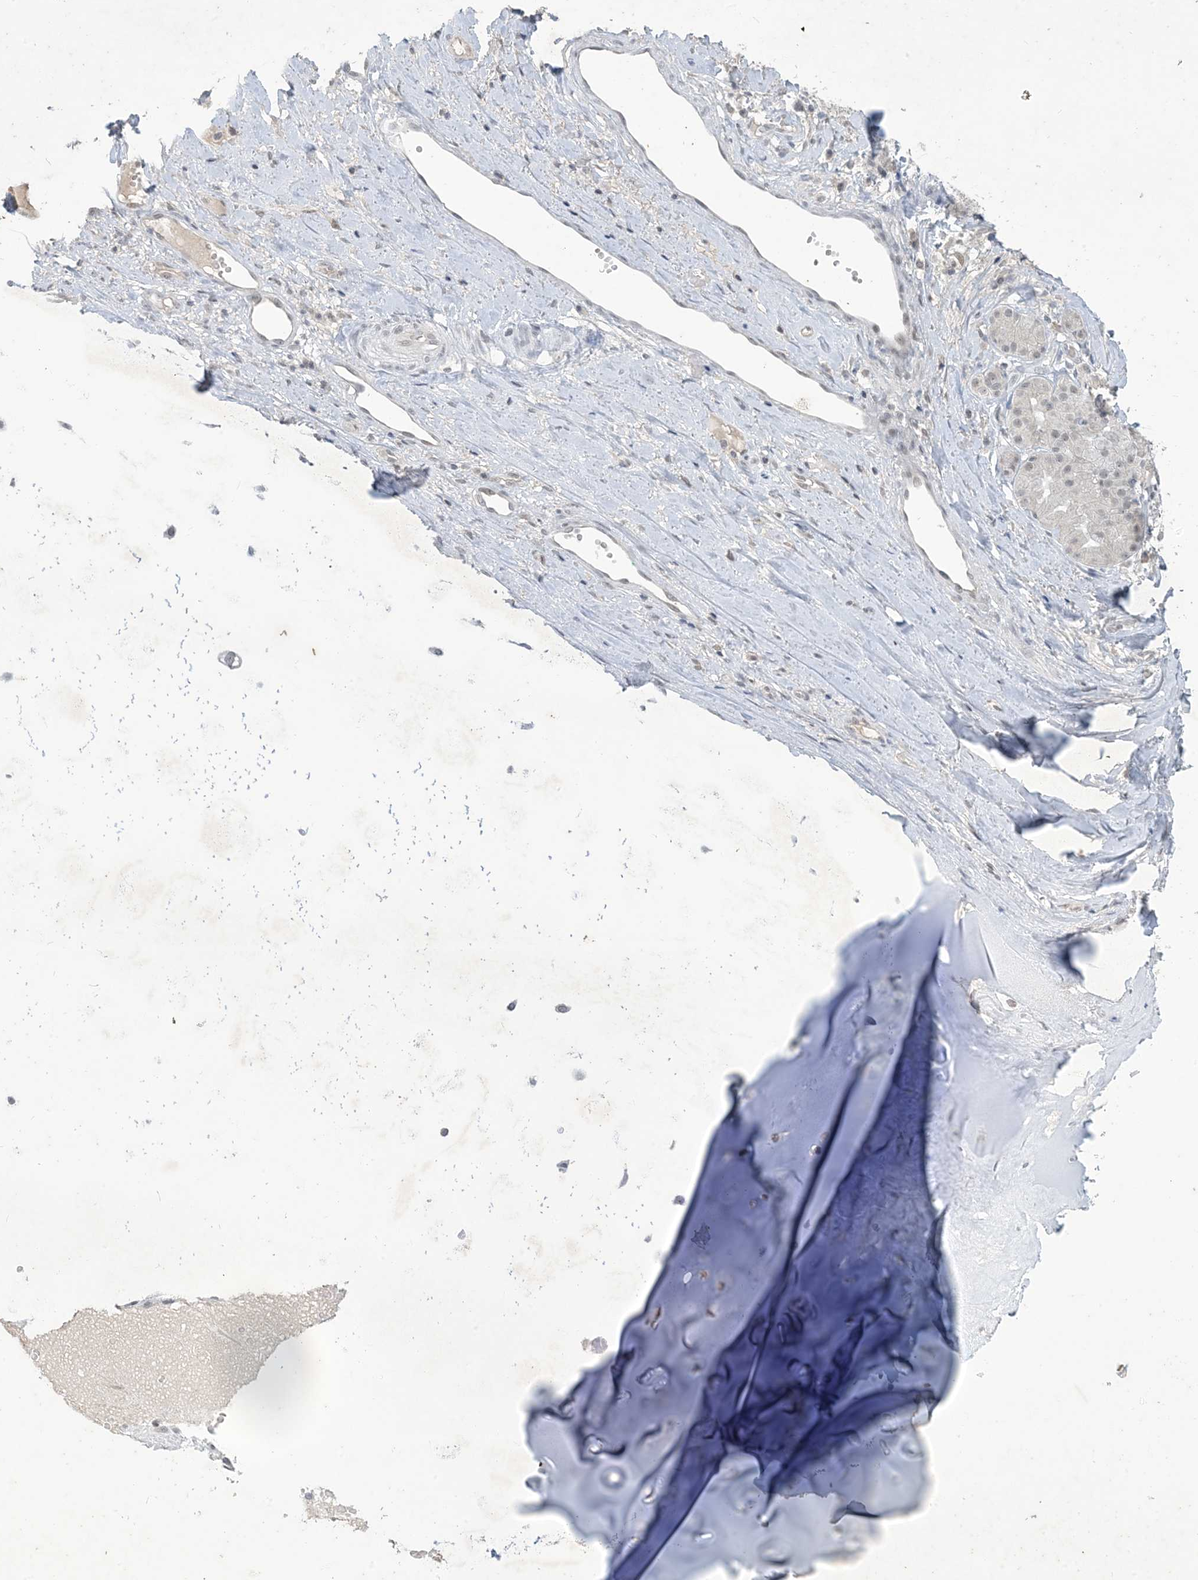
{"staining": {"intensity": "negative", "quantity": "none", "location": "none"}, "tissue": "adipose tissue", "cell_type": "Adipocytes", "image_type": "normal", "snomed": [{"axis": "morphology", "description": "Normal tissue, NOS"}, {"axis": "morphology", "description": "Basal cell carcinoma"}, {"axis": "topography", "description": "Cartilage tissue"}, {"axis": "topography", "description": "Nasopharynx"}, {"axis": "topography", "description": "Oral tissue"}], "caption": "High power microscopy histopathology image of an IHC photomicrograph of unremarkable adipose tissue, revealing no significant expression in adipocytes. (DAB immunohistochemistry (IHC) with hematoxylin counter stain).", "gene": "ZNF674", "patient": {"sex": "female", "age": 77}}